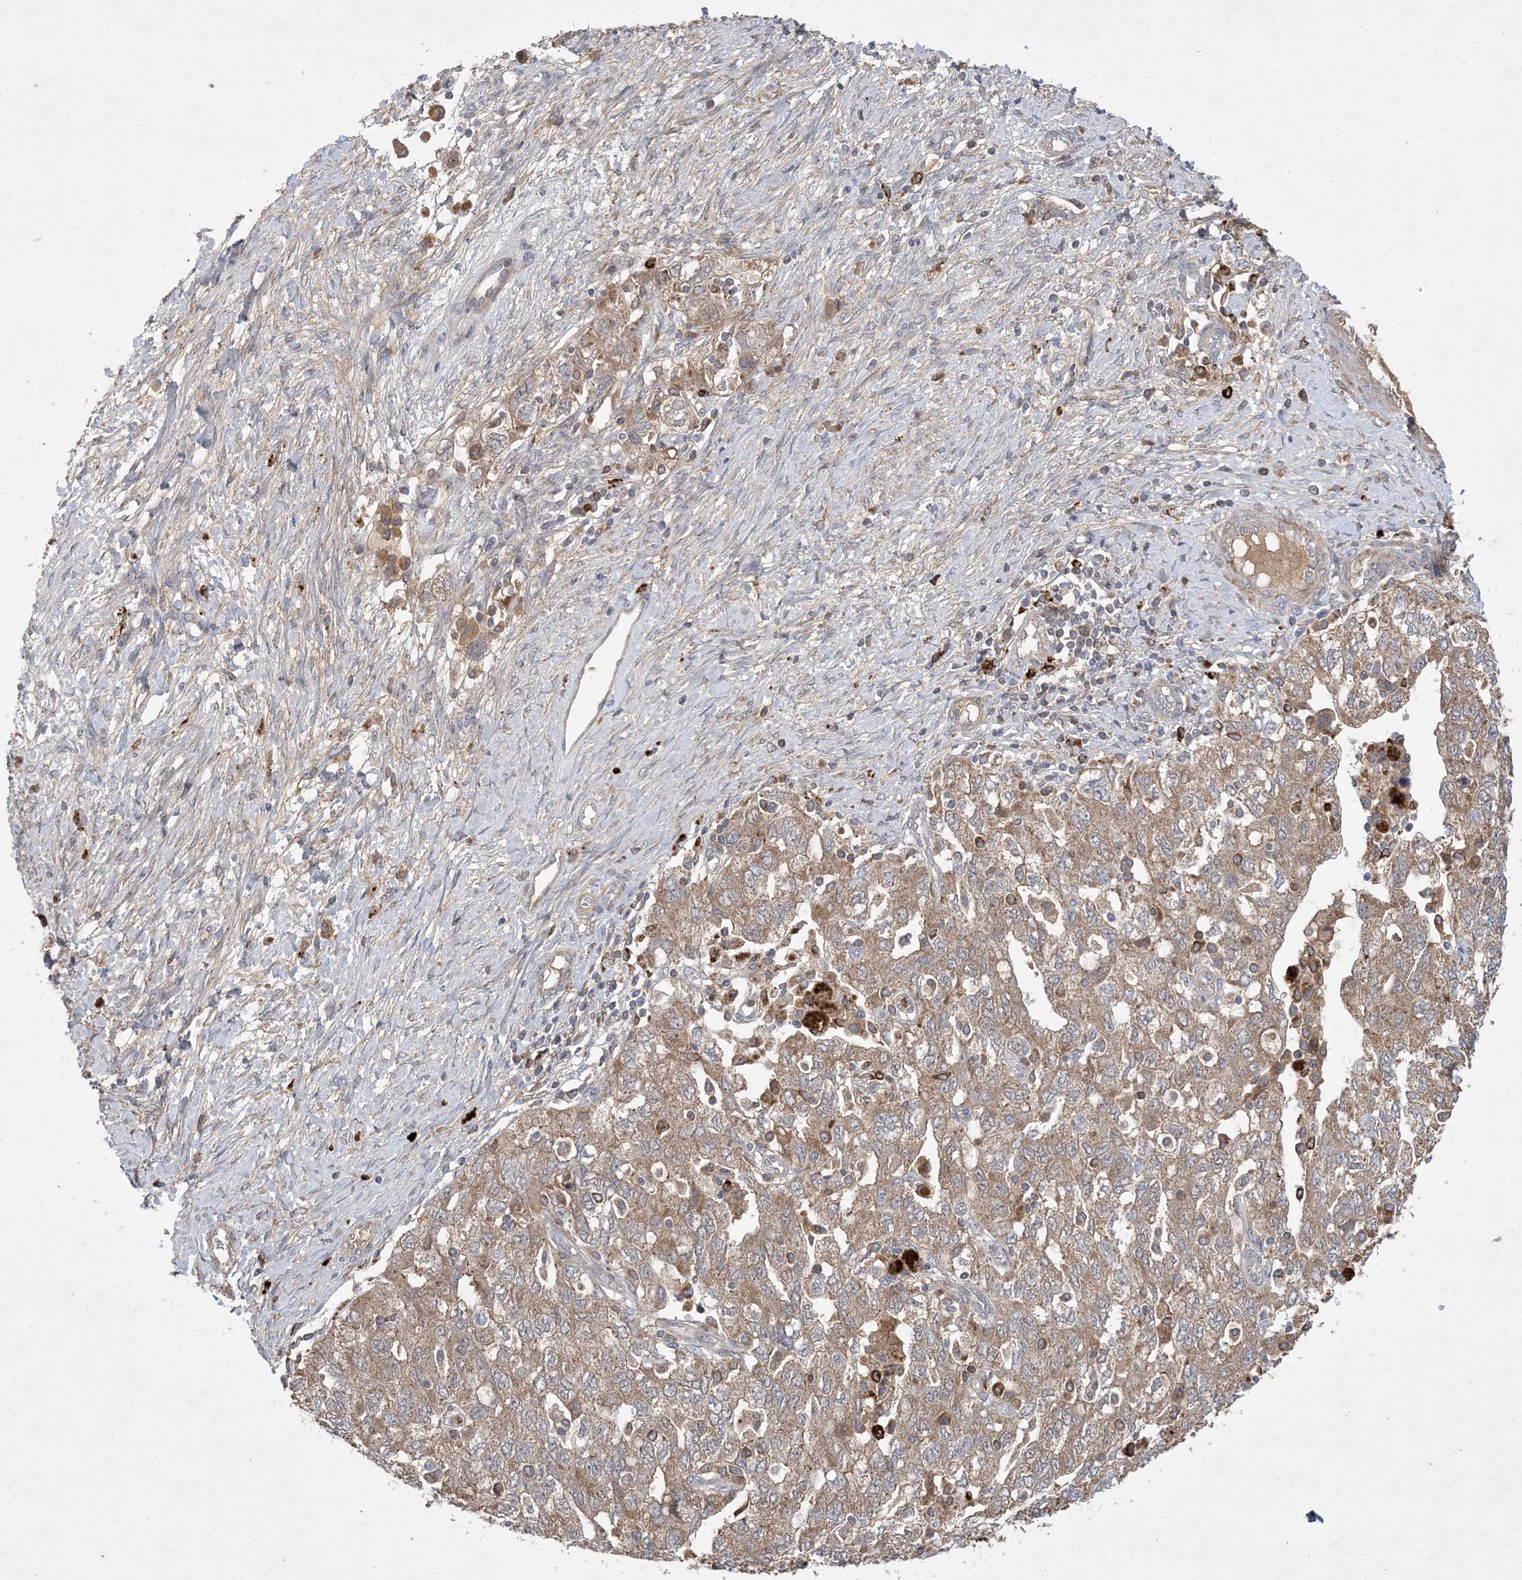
{"staining": {"intensity": "moderate", "quantity": ">75%", "location": "cytoplasmic/membranous"}, "tissue": "ovarian cancer", "cell_type": "Tumor cells", "image_type": "cancer", "snomed": [{"axis": "morphology", "description": "Carcinoma, NOS"}, {"axis": "morphology", "description": "Cystadenocarcinoma, serous, NOS"}, {"axis": "topography", "description": "Ovary"}], "caption": "Brown immunohistochemical staining in ovarian cancer (serous cystadenocarcinoma) displays moderate cytoplasmic/membranous positivity in about >75% of tumor cells.", "gene": "MASP2", "patient": {"sex": "female", "age": 69}}